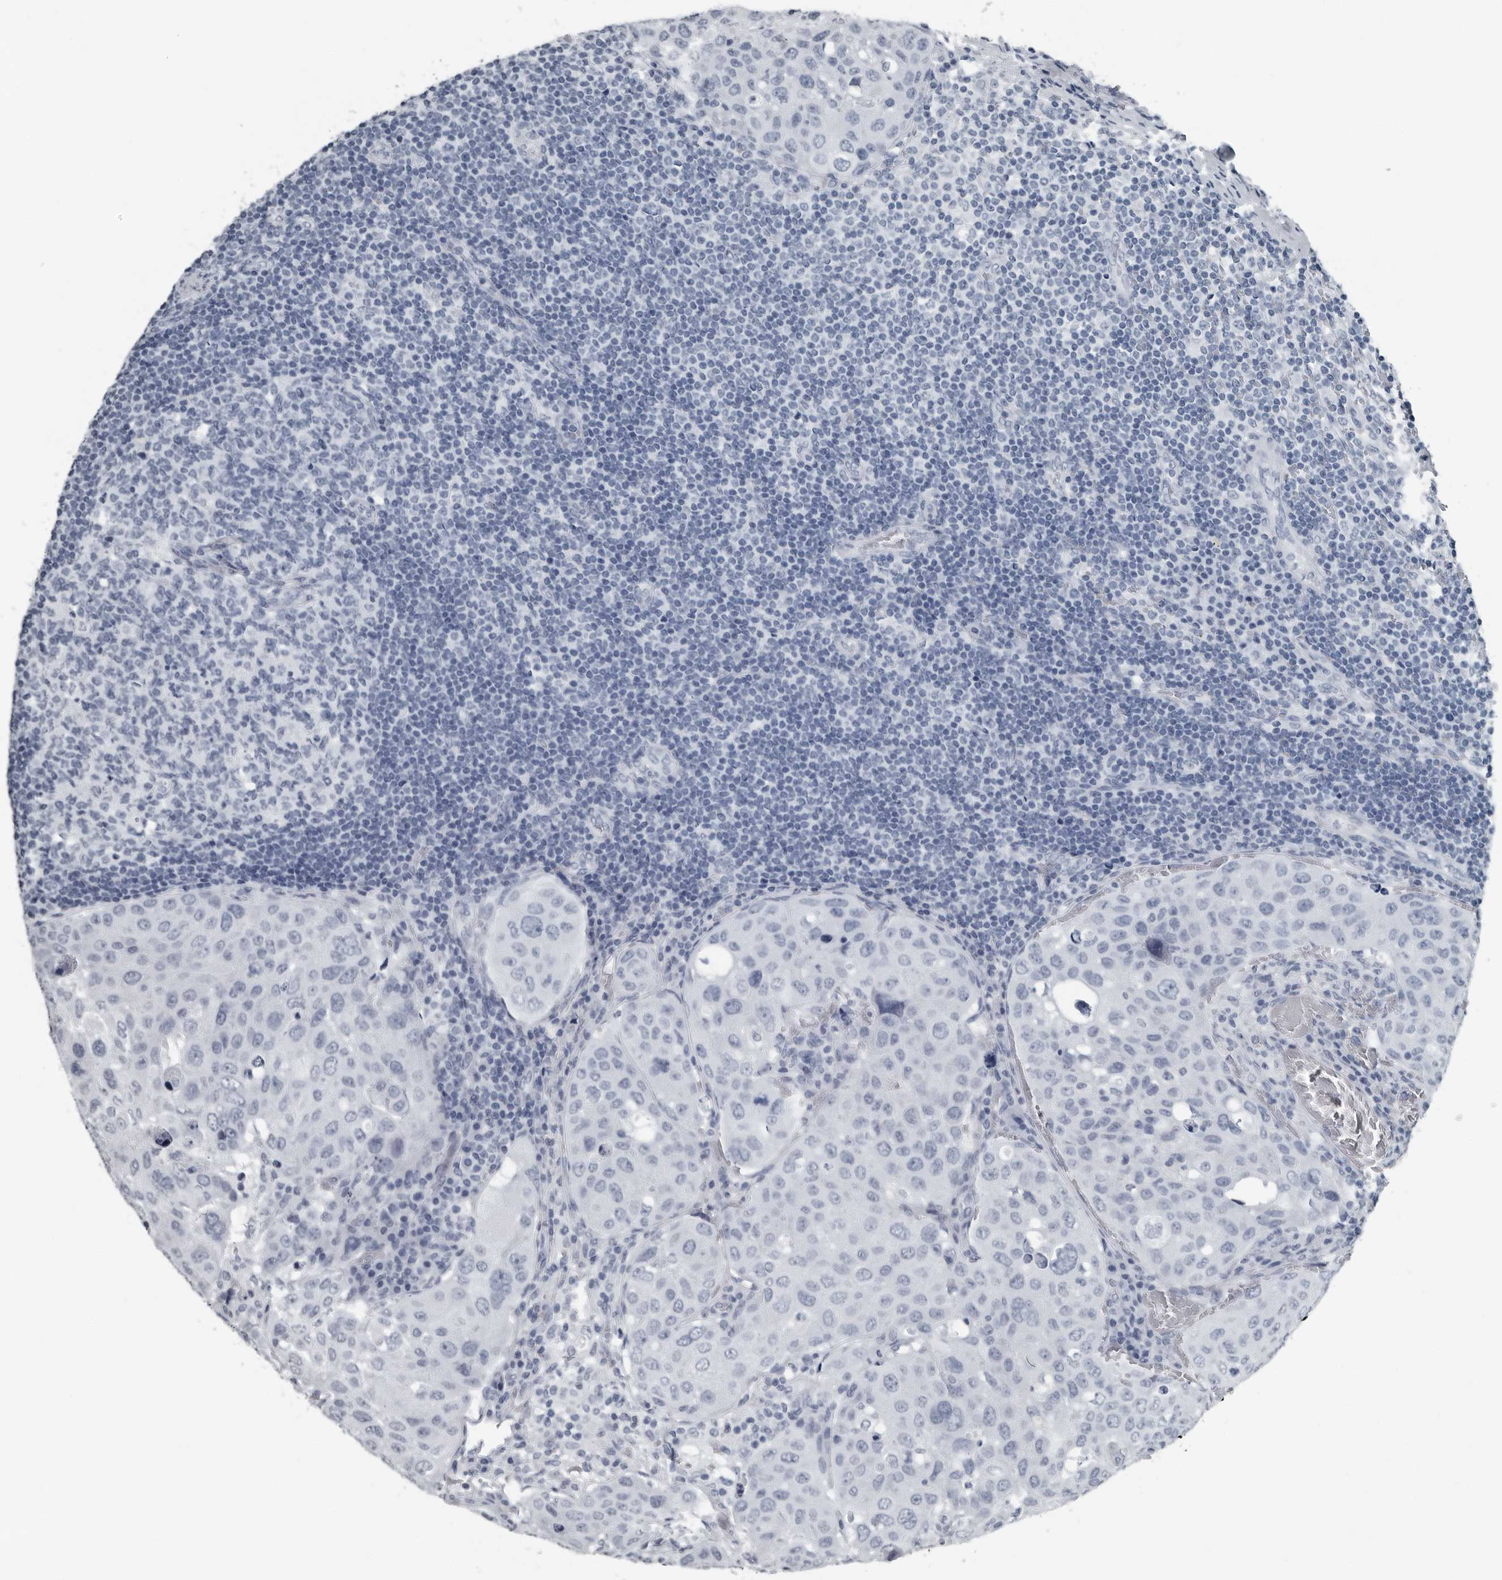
{"staining": {"intensity": "negative", "quantity": "none", "location": "none"}, "tissue": "urothelial cancer", "cell_type": "Tumor cells", "image_type": "cancer", "snomed": [{"axis": "morphology", "description": "Urothelial carcinoma, High grade"}, {"axis": "topography", "description": "Lymph node"}, {"axis": "topography", "description": "Urinary bladder"}], "caption": "Tumor cells are negative for protein expression in human urothelial cancer.", "gene": "PRSS1", "patient": {"sex": "male", "age": 51}}